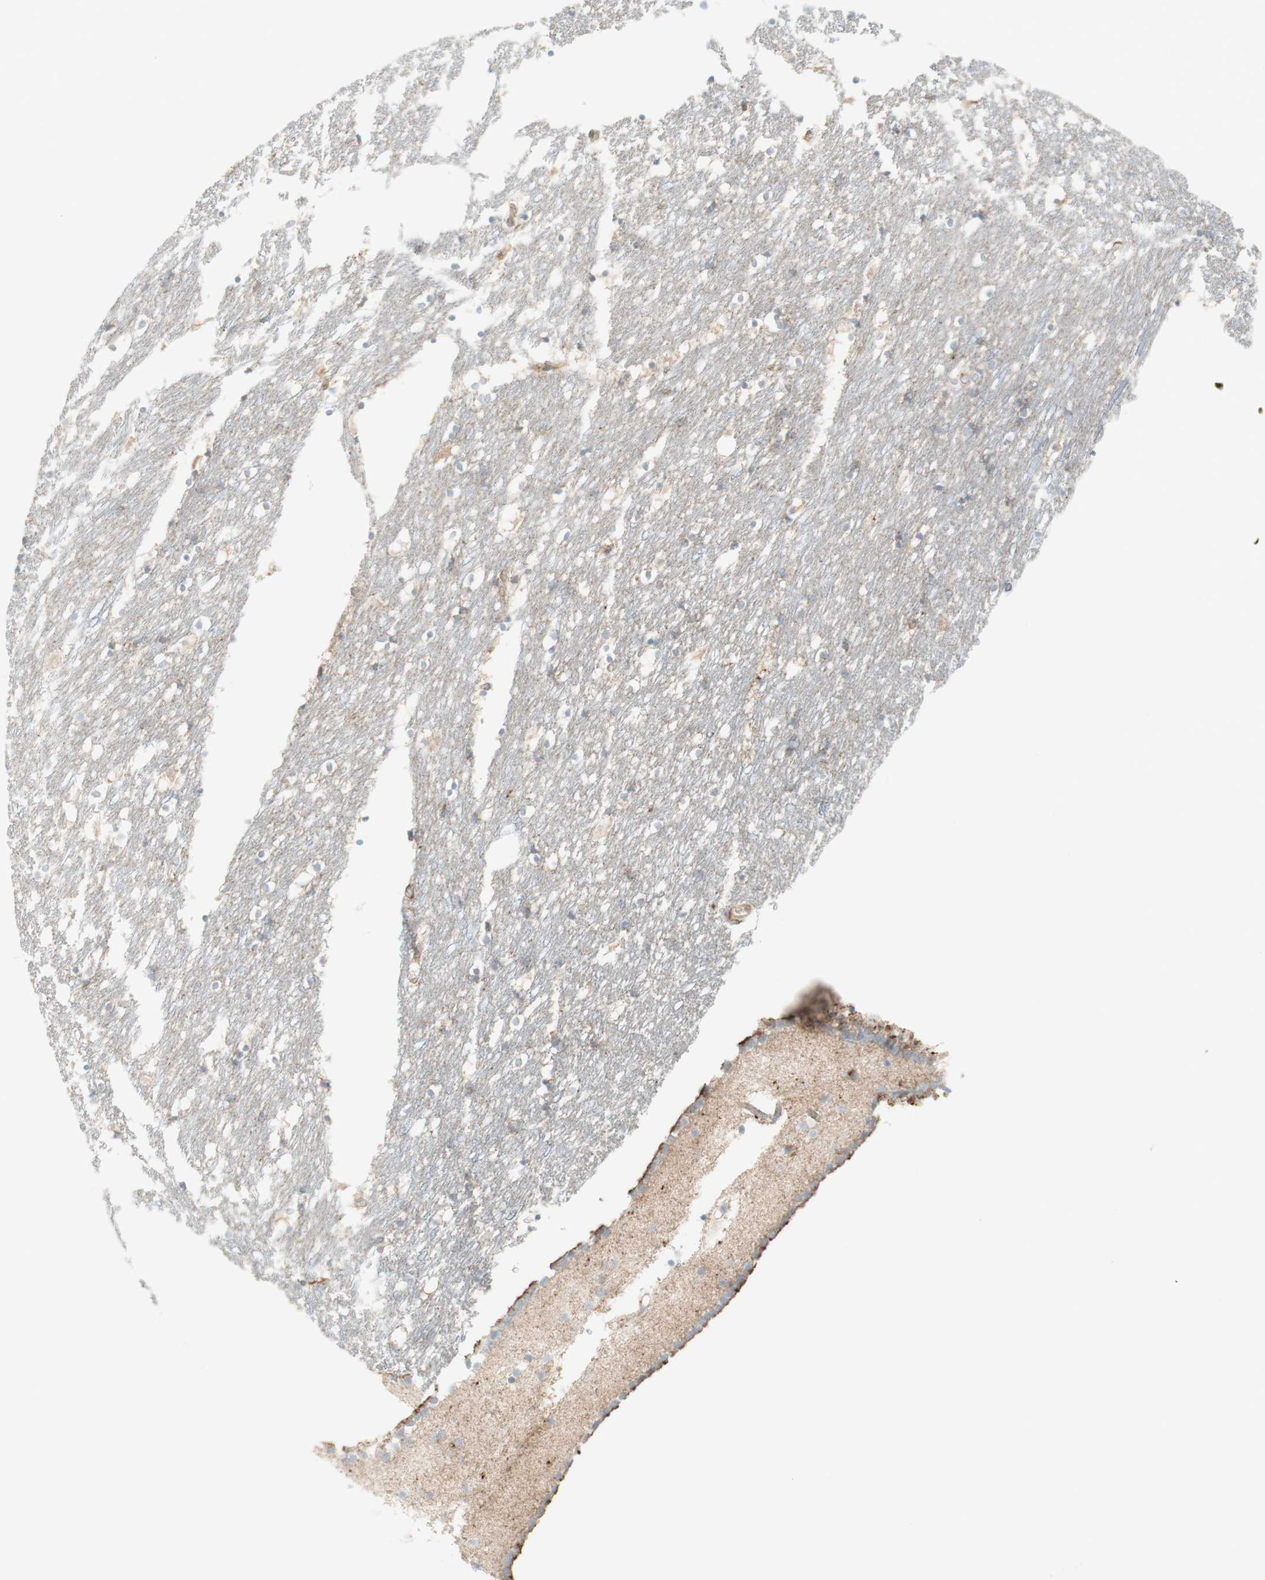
{"staining": {"intensity": "moderate", "quantity": "<25%", "location": "cytoplasmic/membranous"}, "tissue": "caudate", "cell_type": "Glial cells", "image_type": "normal", "snomed": [{"axis": "morphology", "description": "Normal tissue, NOS"}, {"axis": "topography", "description": "Lateral ventricle wall"}], "caption": "Immunohistochemical staining of benign caudate displays <25% levels of moderate cytoplasmic/membranous protein positivity in approximately <25% of glial cells.", "gene": "MYO6", "patient": {"sex": "male", "age": 45}}